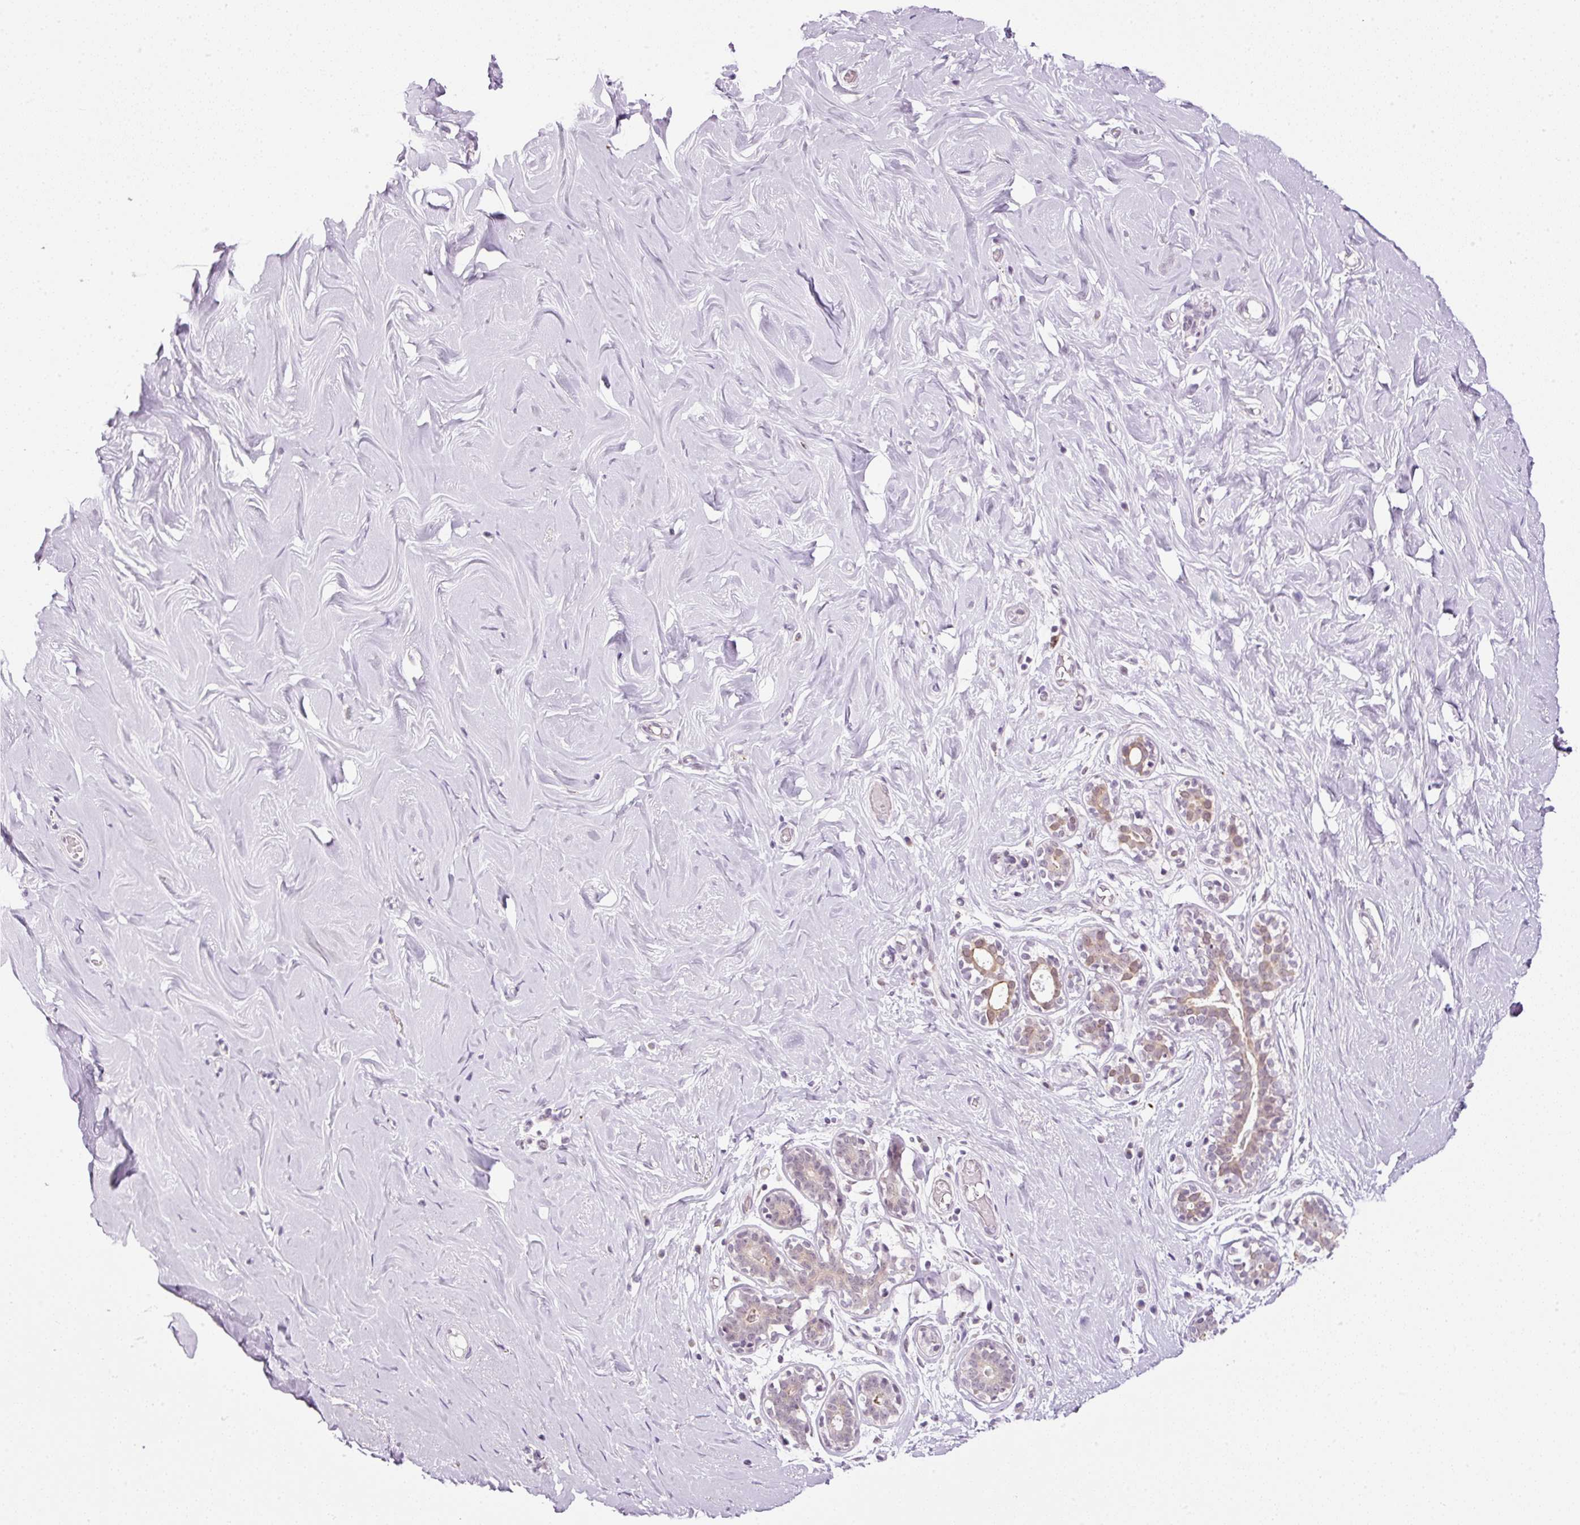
{"staining": {"intensity": "negative", "quantity": "none", "location": "none"}, "tissue": "breast", "cell_type": "Adipocytes", "image_type": "normal", "snomed": [{"axis": "morphology", "description": "Normal tissue, NOS"}, {"axis": "topography", "description": "Breast"}], "caption": "Immunohistochemical staining of normal human breast exhibits no significant staining in adipocytes. The staining is performed using DAB (3,3'-diaminobenzidine) brown chromogen with nuclei counter-stained in using hematoxylin.", "gene": "ZNF639", "patient": {"sex": "female", "age": 27}}